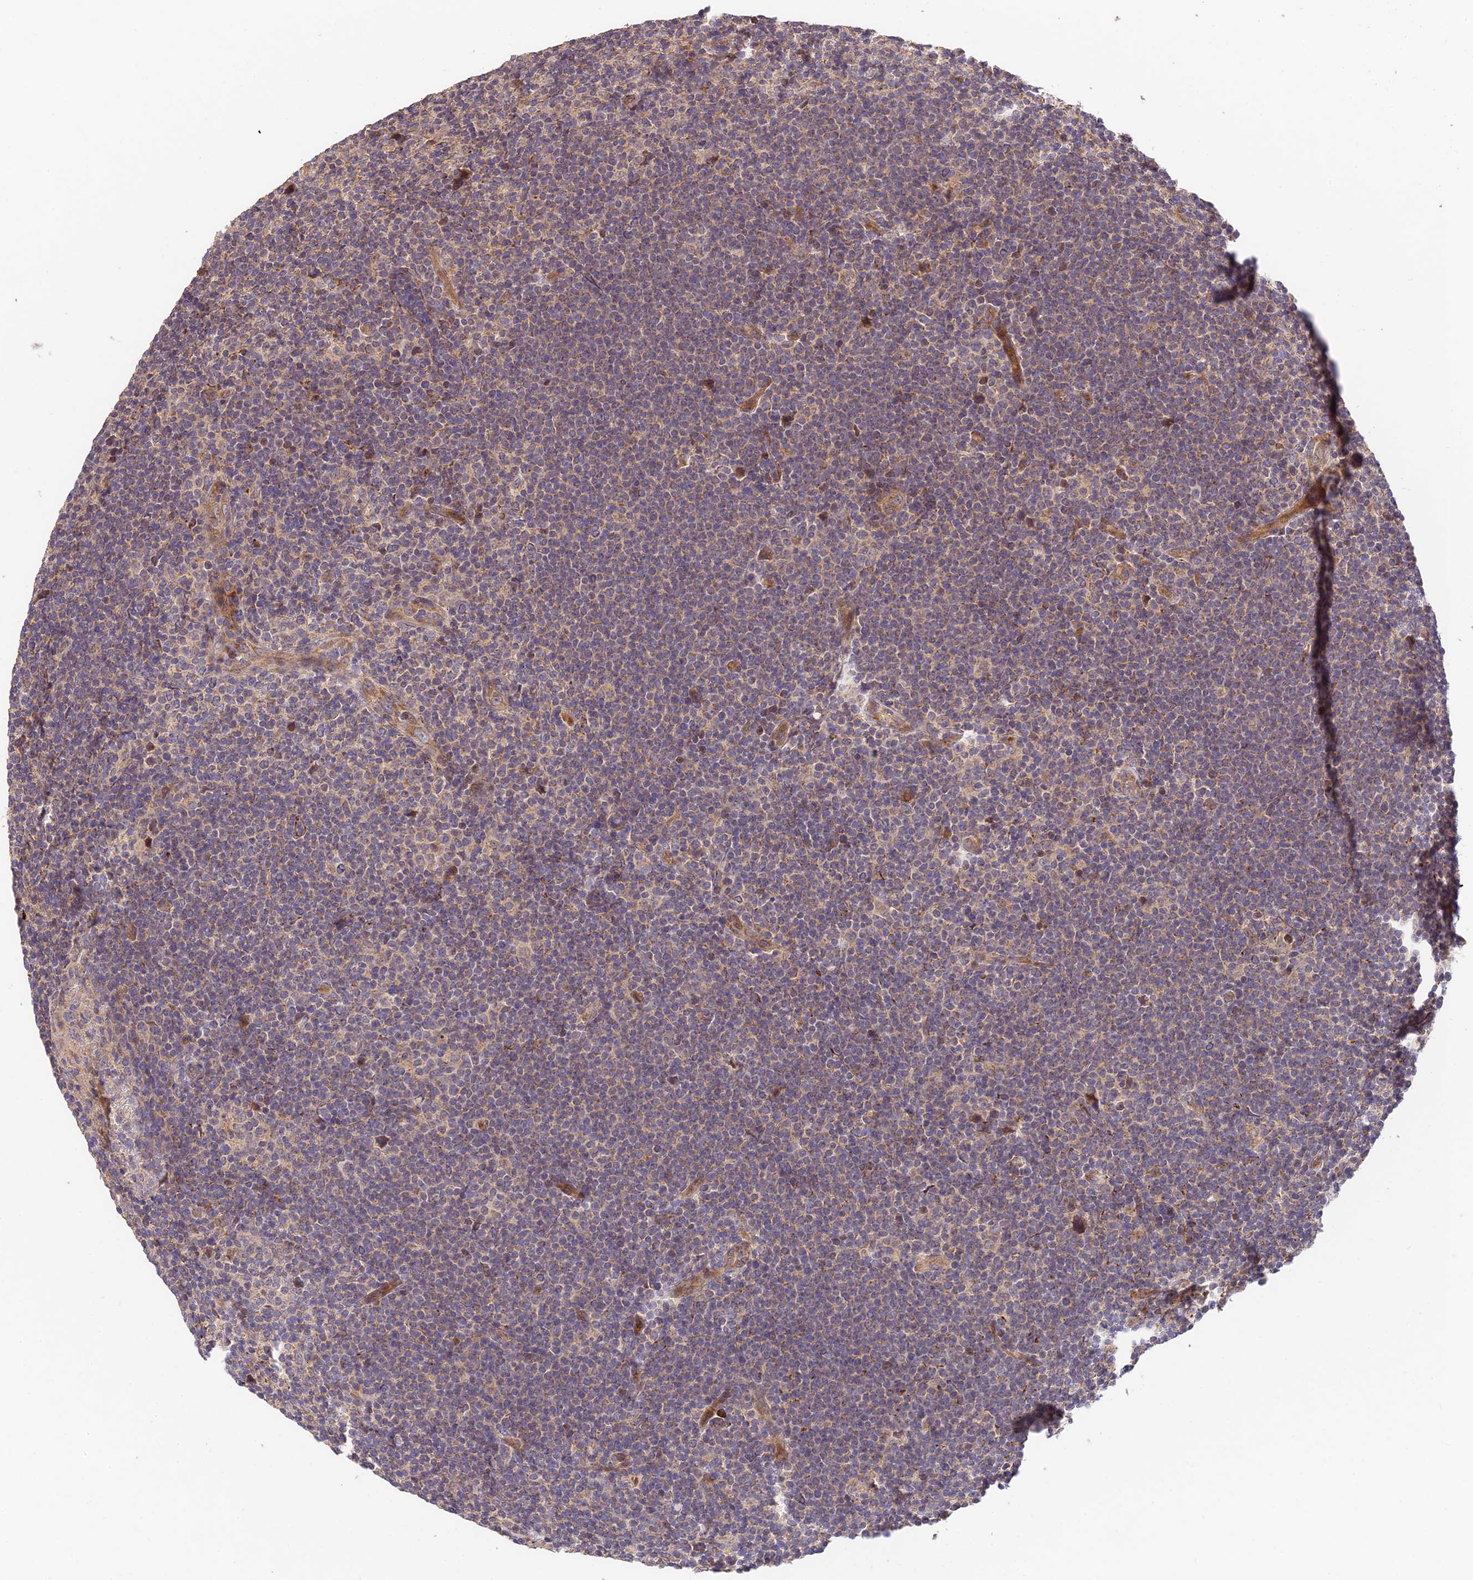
{"staining": {"intensity": "weak", "quantity": "25%-75%", "location": "cytoplasmic/membranous"}, "tissue": "lymphoma", "cell_type": "Tumor cells", "image_type": "cancer", "snomed": [{"axis": "morphology", "description": "Hodgkin's disease, NOS"}, {"axis": "topography", "description": "Lymph node"}], "caption": "Immunohistochemistry (IHC) image of Hodgkin's disease stained for a protein (brown), which exhibits low levels of weak cytoplasmic/membranous expression in about 25%-75% of tumor cells.", "gene": "C3orf20", "patient": {"sex": "female", "age": 57}}